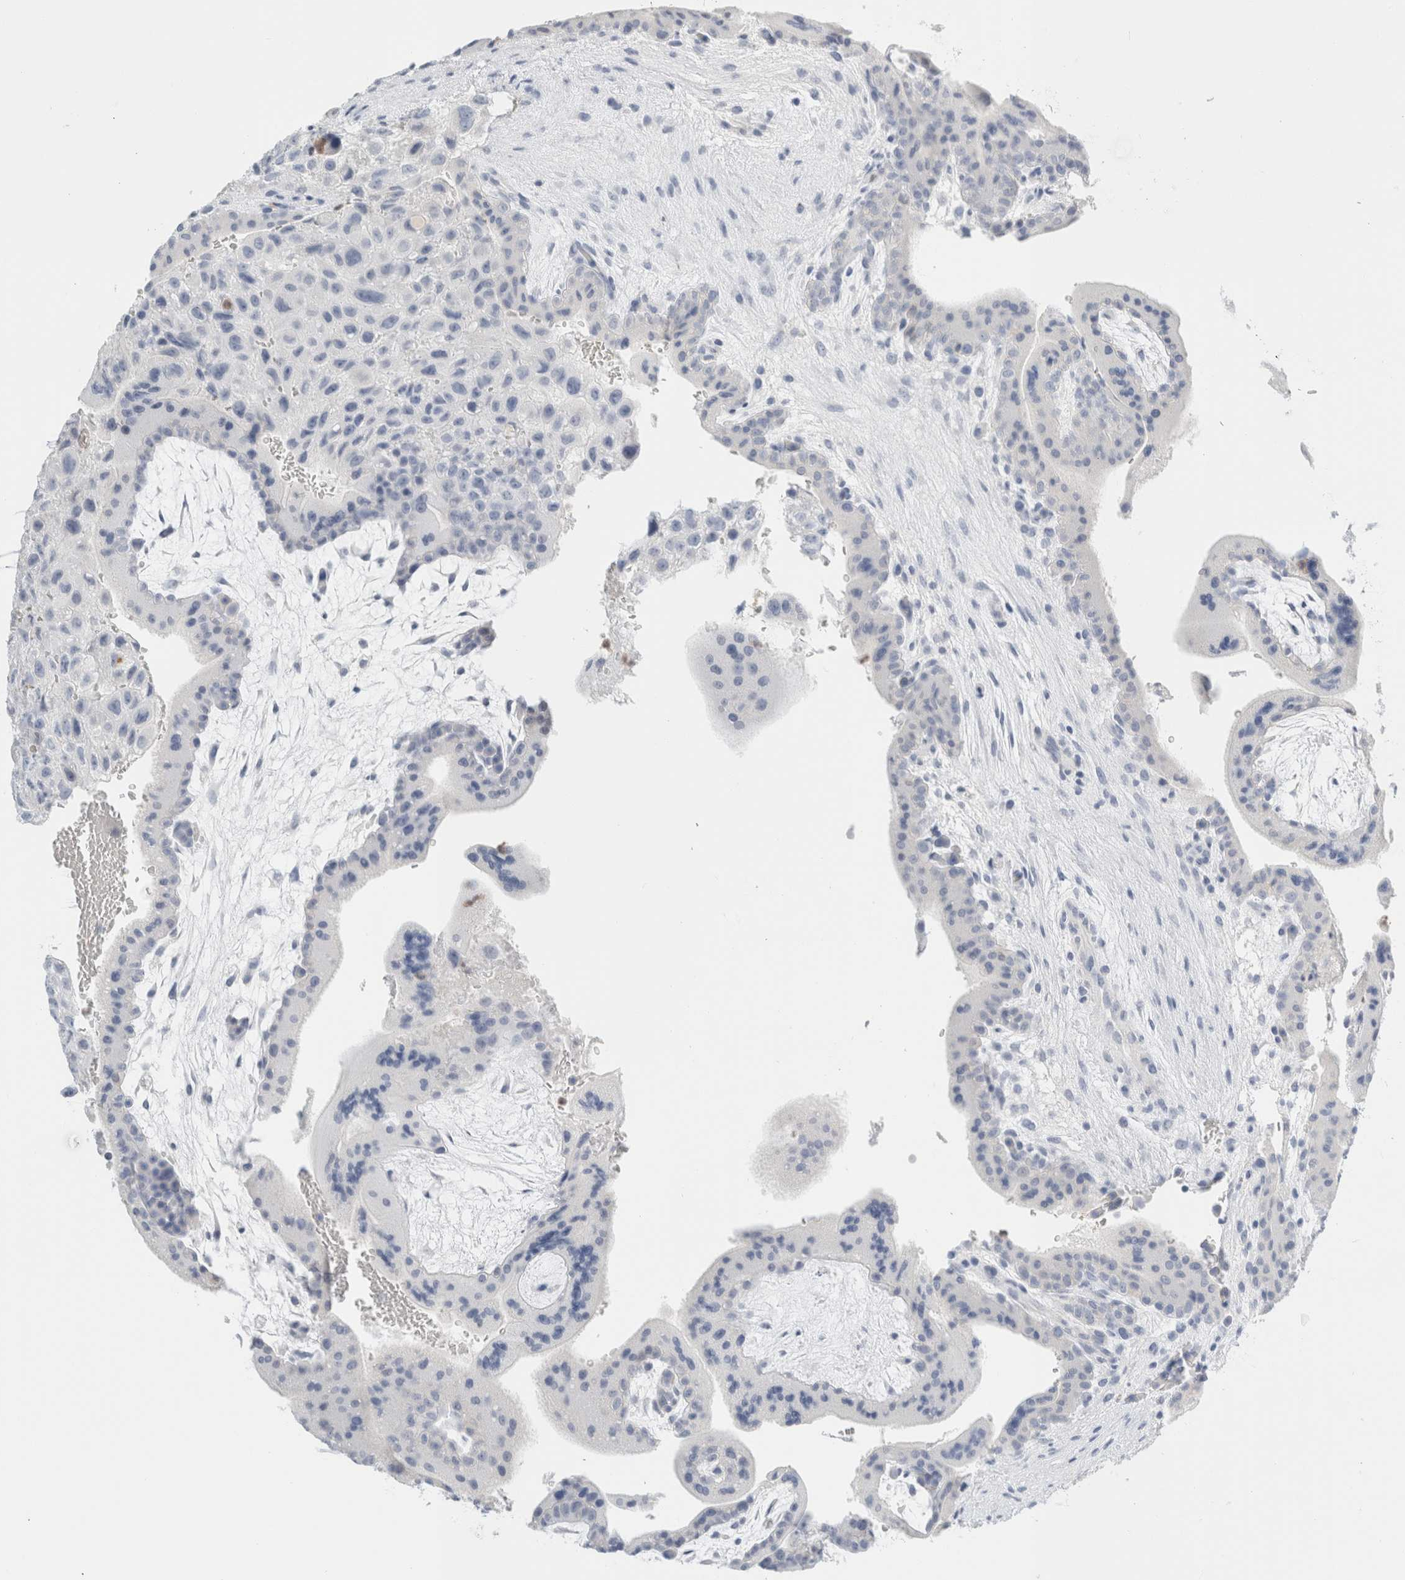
{"staining": {"intensity": "weak", "quantity": "<25%", "location": "cytoplasmic/membranous"}, "tissue": "placenta", "cell_type": "Decidual cells", "image_type": "normal", "snomed": [{"axis": "morphology", "description": "Normal tissue, NOS"}, {"axis": "topography", "description": "Placenta"}], "caption": "Decidual cells are negative for protein expression in normal human placenta. Brightfield microscopy of IHC stained with DAB (brown) and hematoxylin (blue), captured at high magnification.", "gene": "ARG1", "patient": {"sex": "female", "age": 35}}